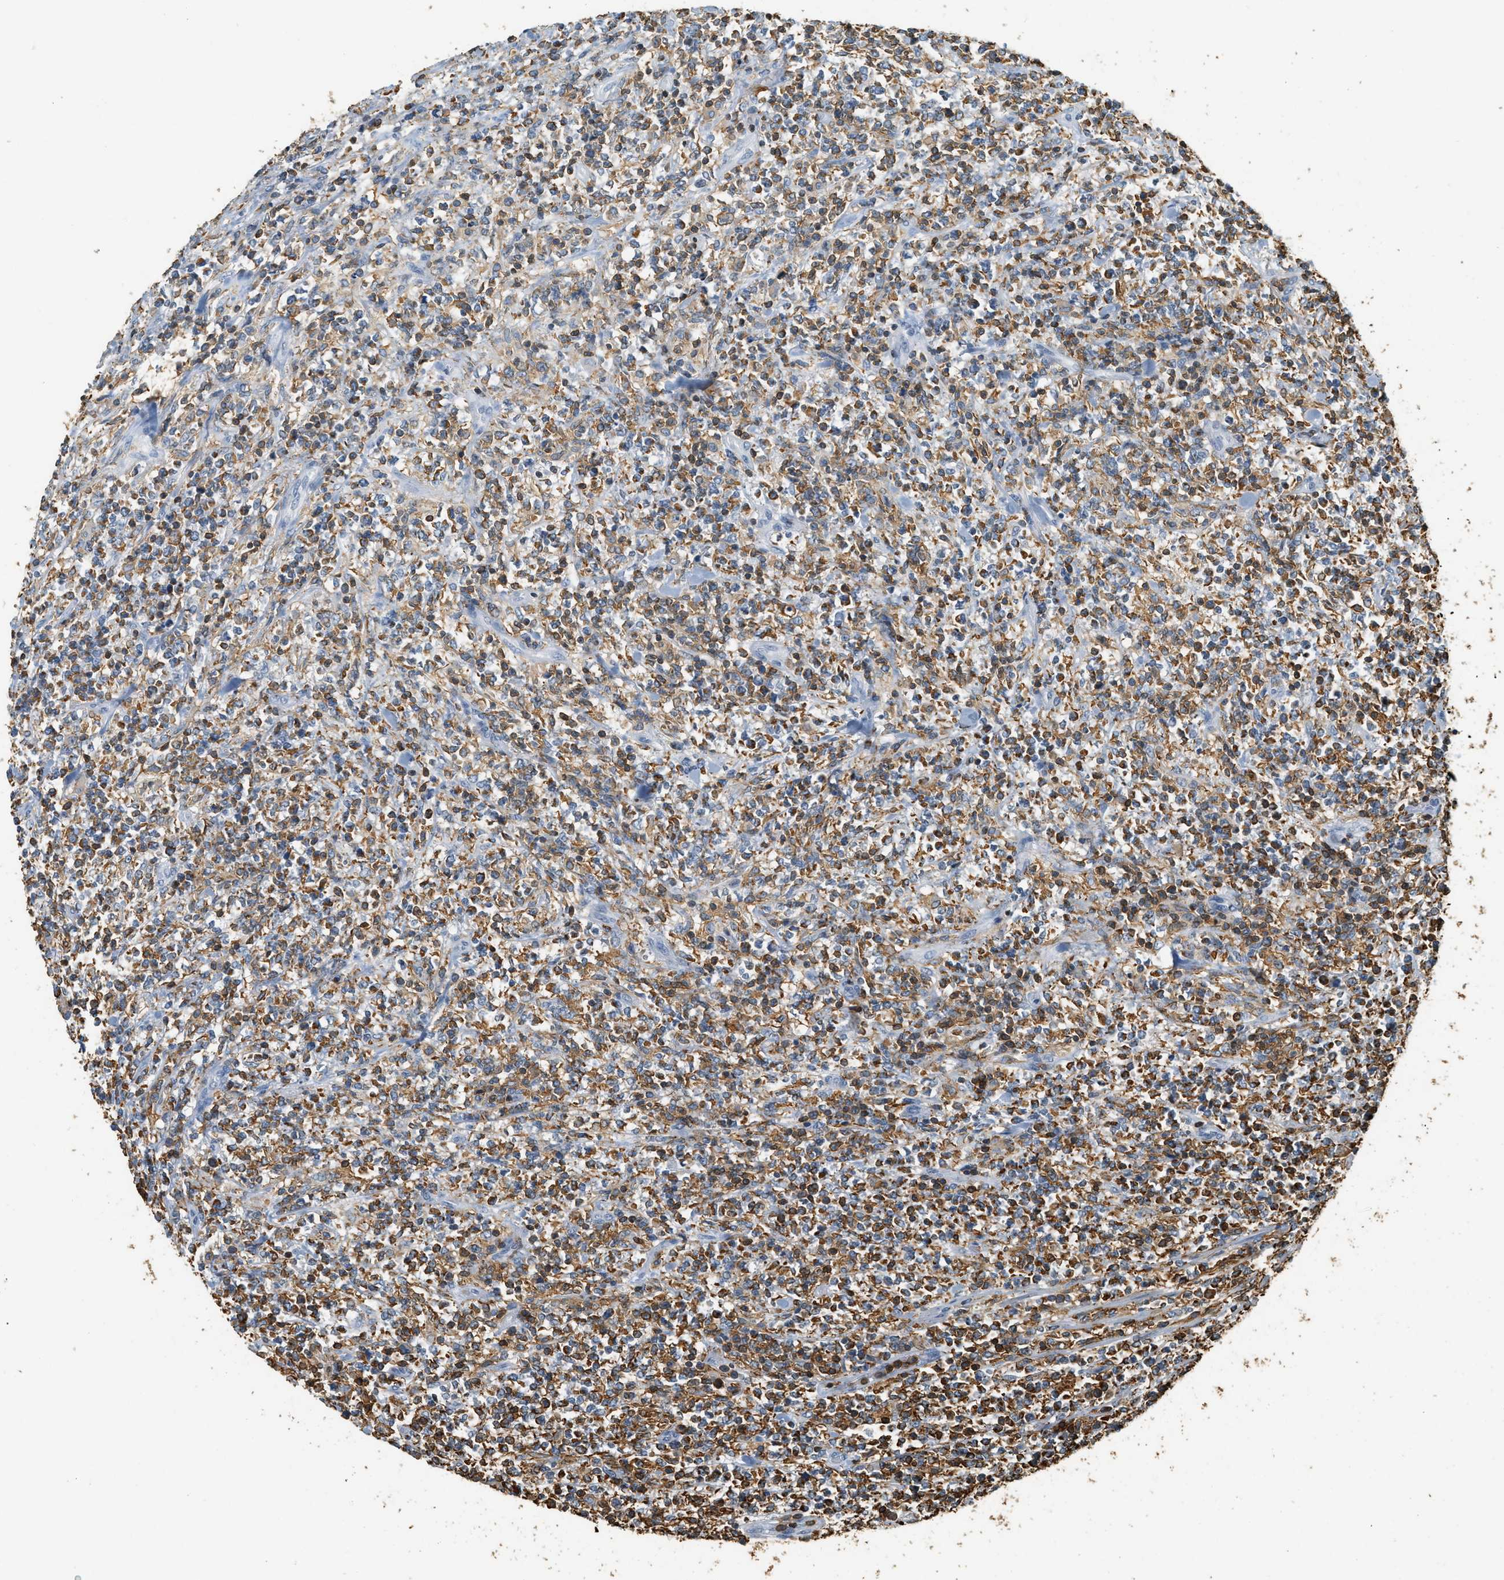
{"staining": {"intensity": "moderate", "quantity": ">75%", "location": "cytoplasmic/membranous"}, "tissue": "lymphoma", "cell_type": "Tumor cells", "image_type": "cancer", "snomed": [{"axis": "morphology", "description": "Malignant lymphoma, non-Hodgkin's type, High grade"}, {"axis": "topography", "description": "Soft tissue"}], "caption": "DAB (3,3'-diaminobenzidine) immunohistochemical staining of lymphoma reveals moderate cytoplasmic/membranous protein positivity in about >75% of tumor cells.", "gene": "LSP1", "patient": {"sex": "male", "age": 18}}